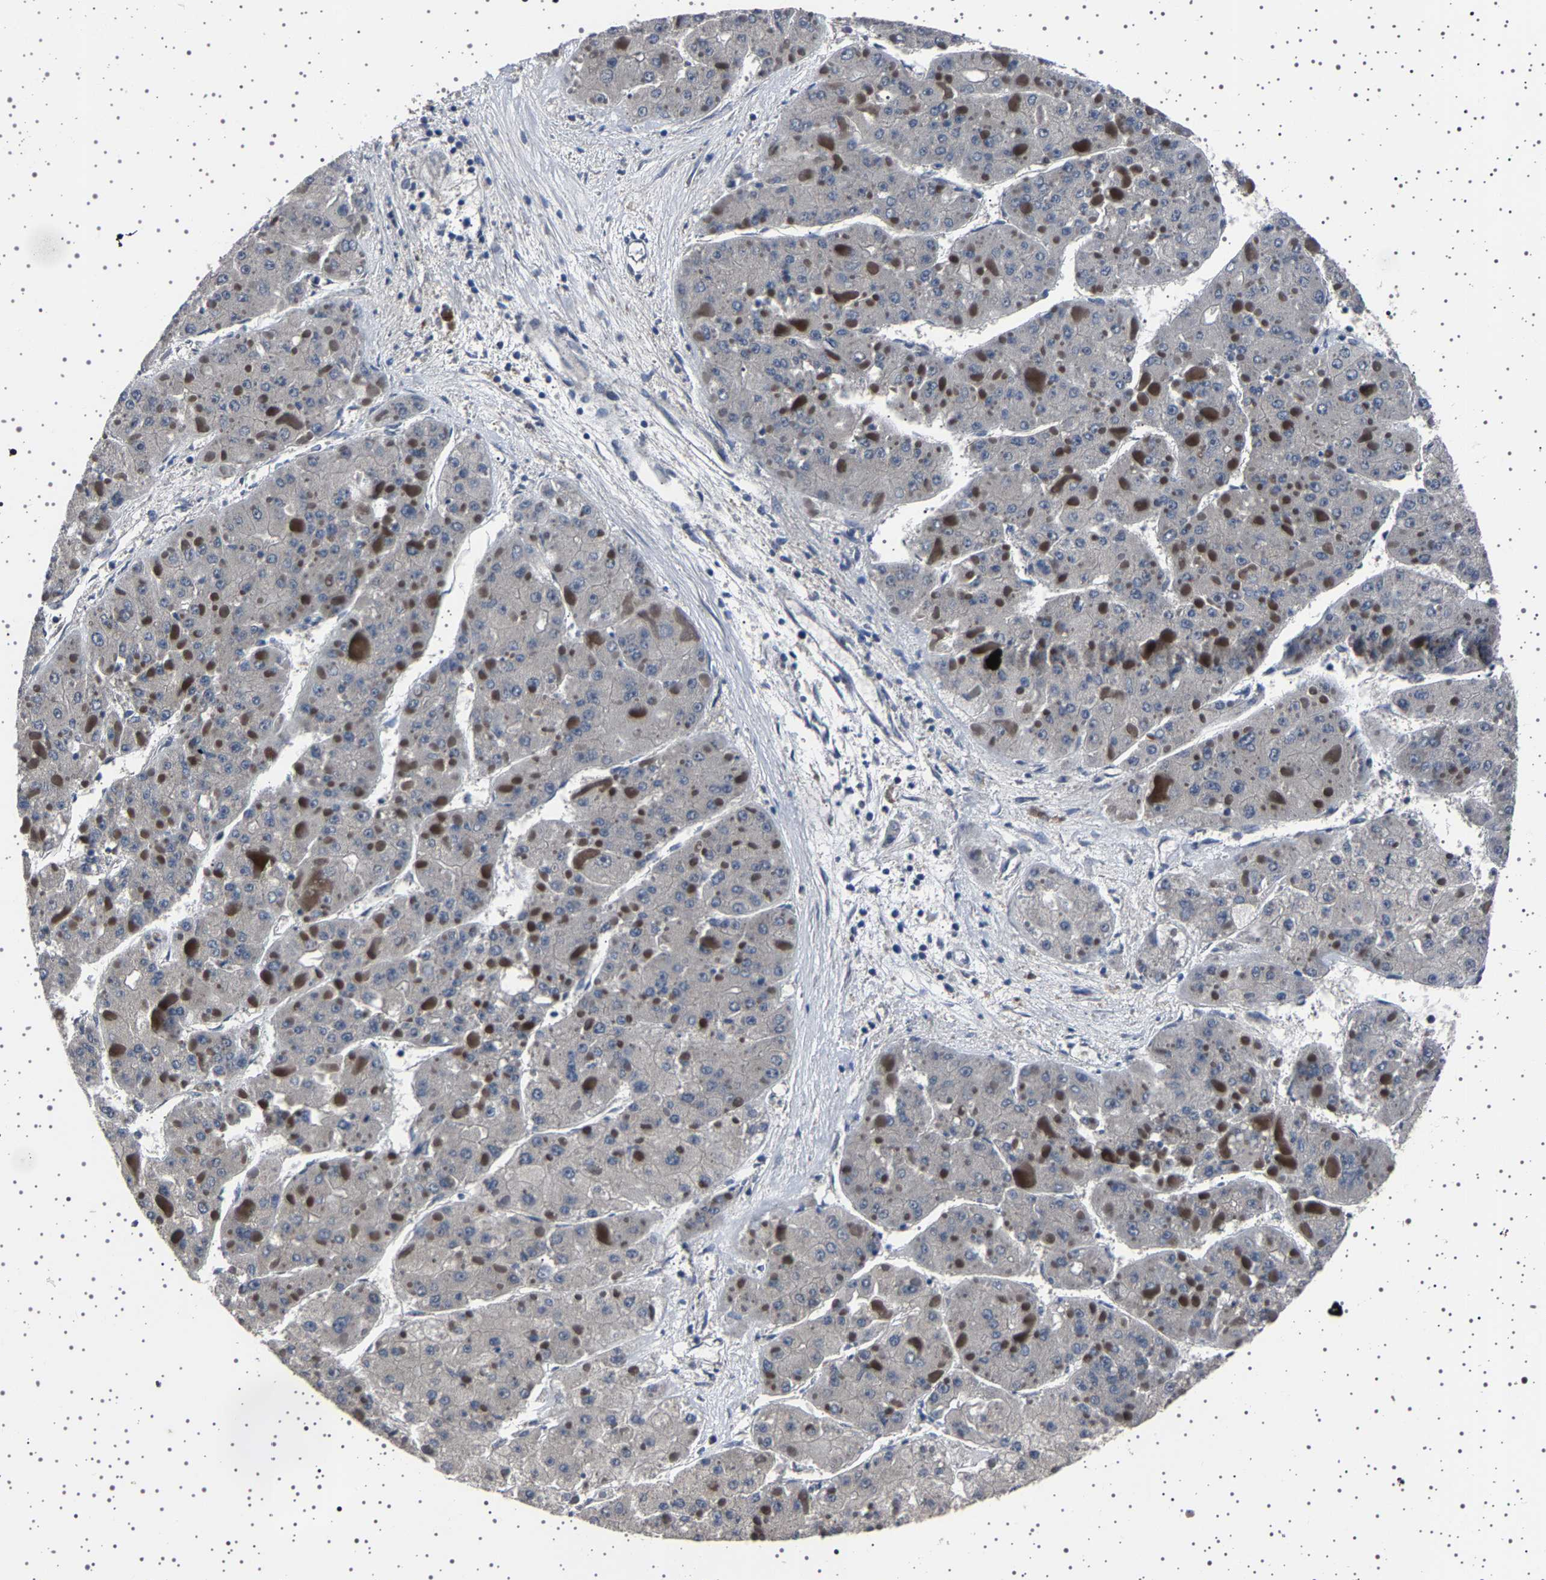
{"staining": {"intensity": "negative", "quantity": "none", "location": "none"}, "tissue": "liver cancer", "cell_type": "Tumor cells", "image_type": "cancer", "snomed": [{"axis": "morphology", "description": "Carcinoma, Hepatocellular, NOS"}, {"axis": "topography", "description": "Liver"}], "caption": "DAB immunohistochemical staining of hepatocellular carcinoma (liver) reveals no significant expression in tumor cells.", "gene": "NCKAP1", "patient": {"sex": "female", "age": 73}}